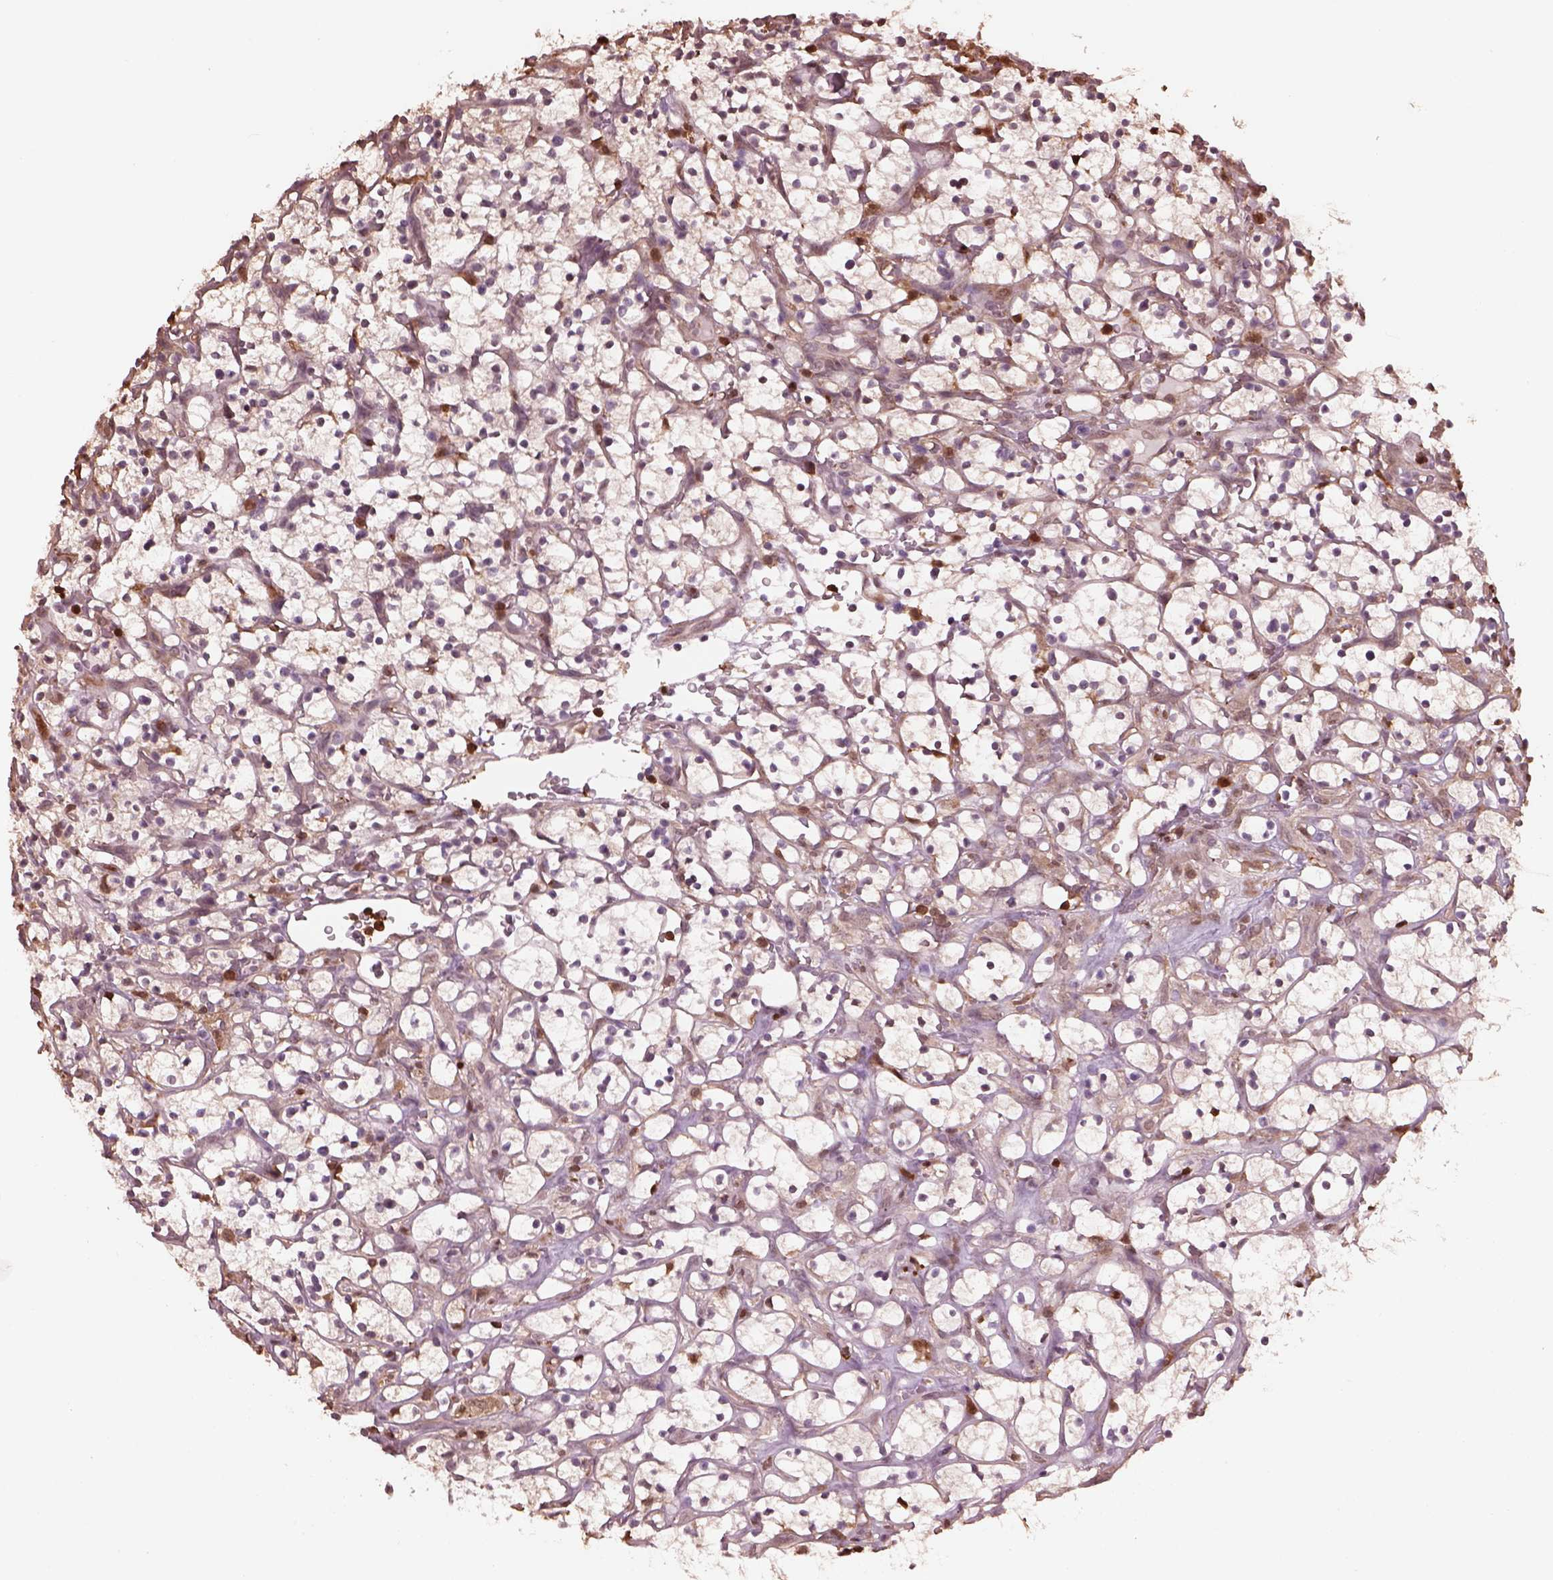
{"staining": {"intensity": "weak", "quantity": "<25%", "location": "cytoplasmic/membranous"}, "tissue": "renal cancer", "cell_type": "Tumor cells", "image_type": "cancer", "snomed": [{"axis": "morphology", "description": "Adenocarcinoma, NOS"}, {"axis": "topography", "description": "Kidney"}], "caption": "DAB immunohistochemical staining of human renal cancer demonstrates no significant positivity in tumor cells. (DAB (3,3'-diaminobenzidine) immunohistochemistry (IHC) with hematoxylin counter stain).", "gene": "IL31RA", "patient": {"sex": "female", "age": 64}}